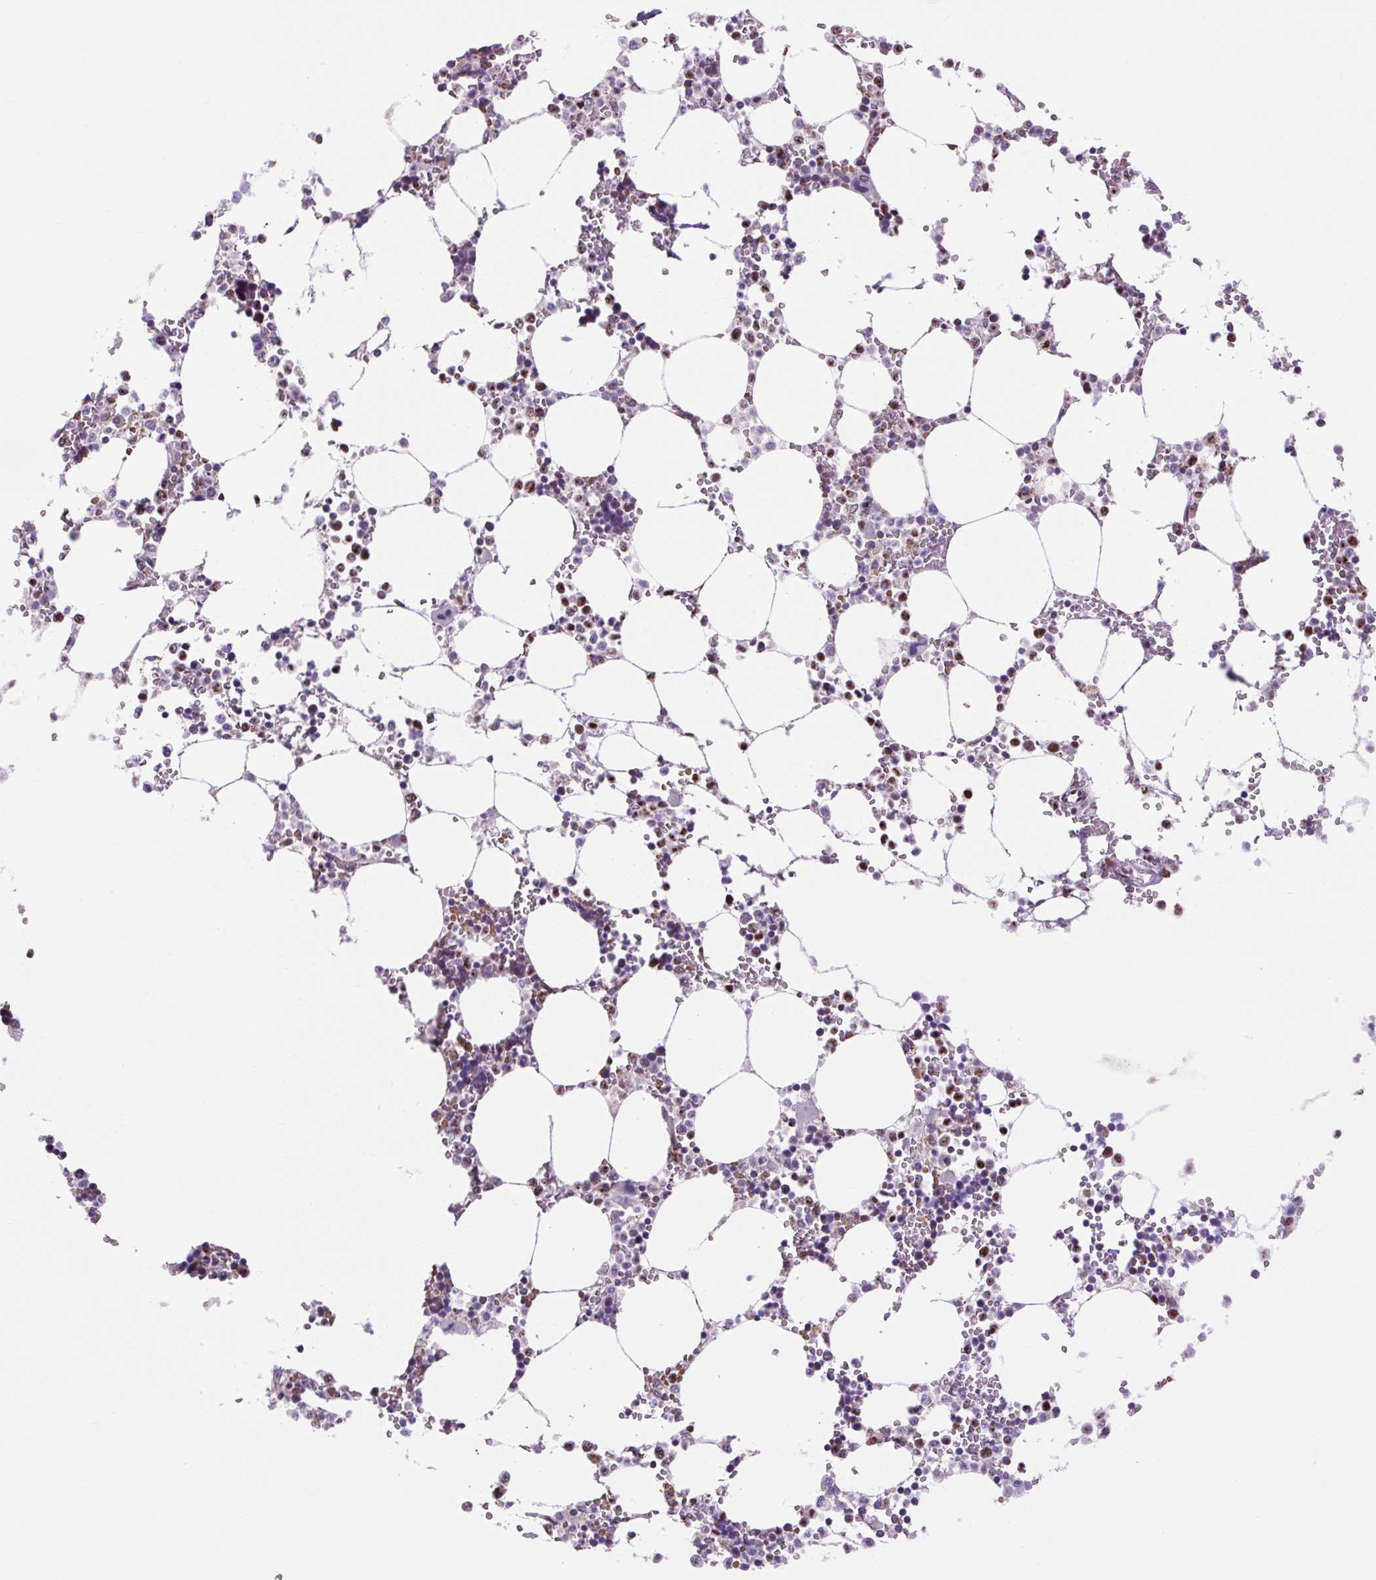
{"staining": {"intensity": "moderate", "quantity": "<25%", "location": "nuclear"}, "tissue": "bone marrow", "cell_type": "Hematopoietic cells", "image_type": "normal", "snomed": [{"axis": "morphology", "description": "Normal tissue, NOS"}, {"axis": "topography", "description": "Bone marrow"}], "caption": "Protein expression analysis of unremarkable bone marrow reveals moderate nuclear expression in about <25% of hematopoietic cells. (DAB (3,3'-diaminobenzidine) = brown stain, brightfield microscopy at high magnification).", "gene": "SCO2", "patient": {"sex": "male", "age": 64}}